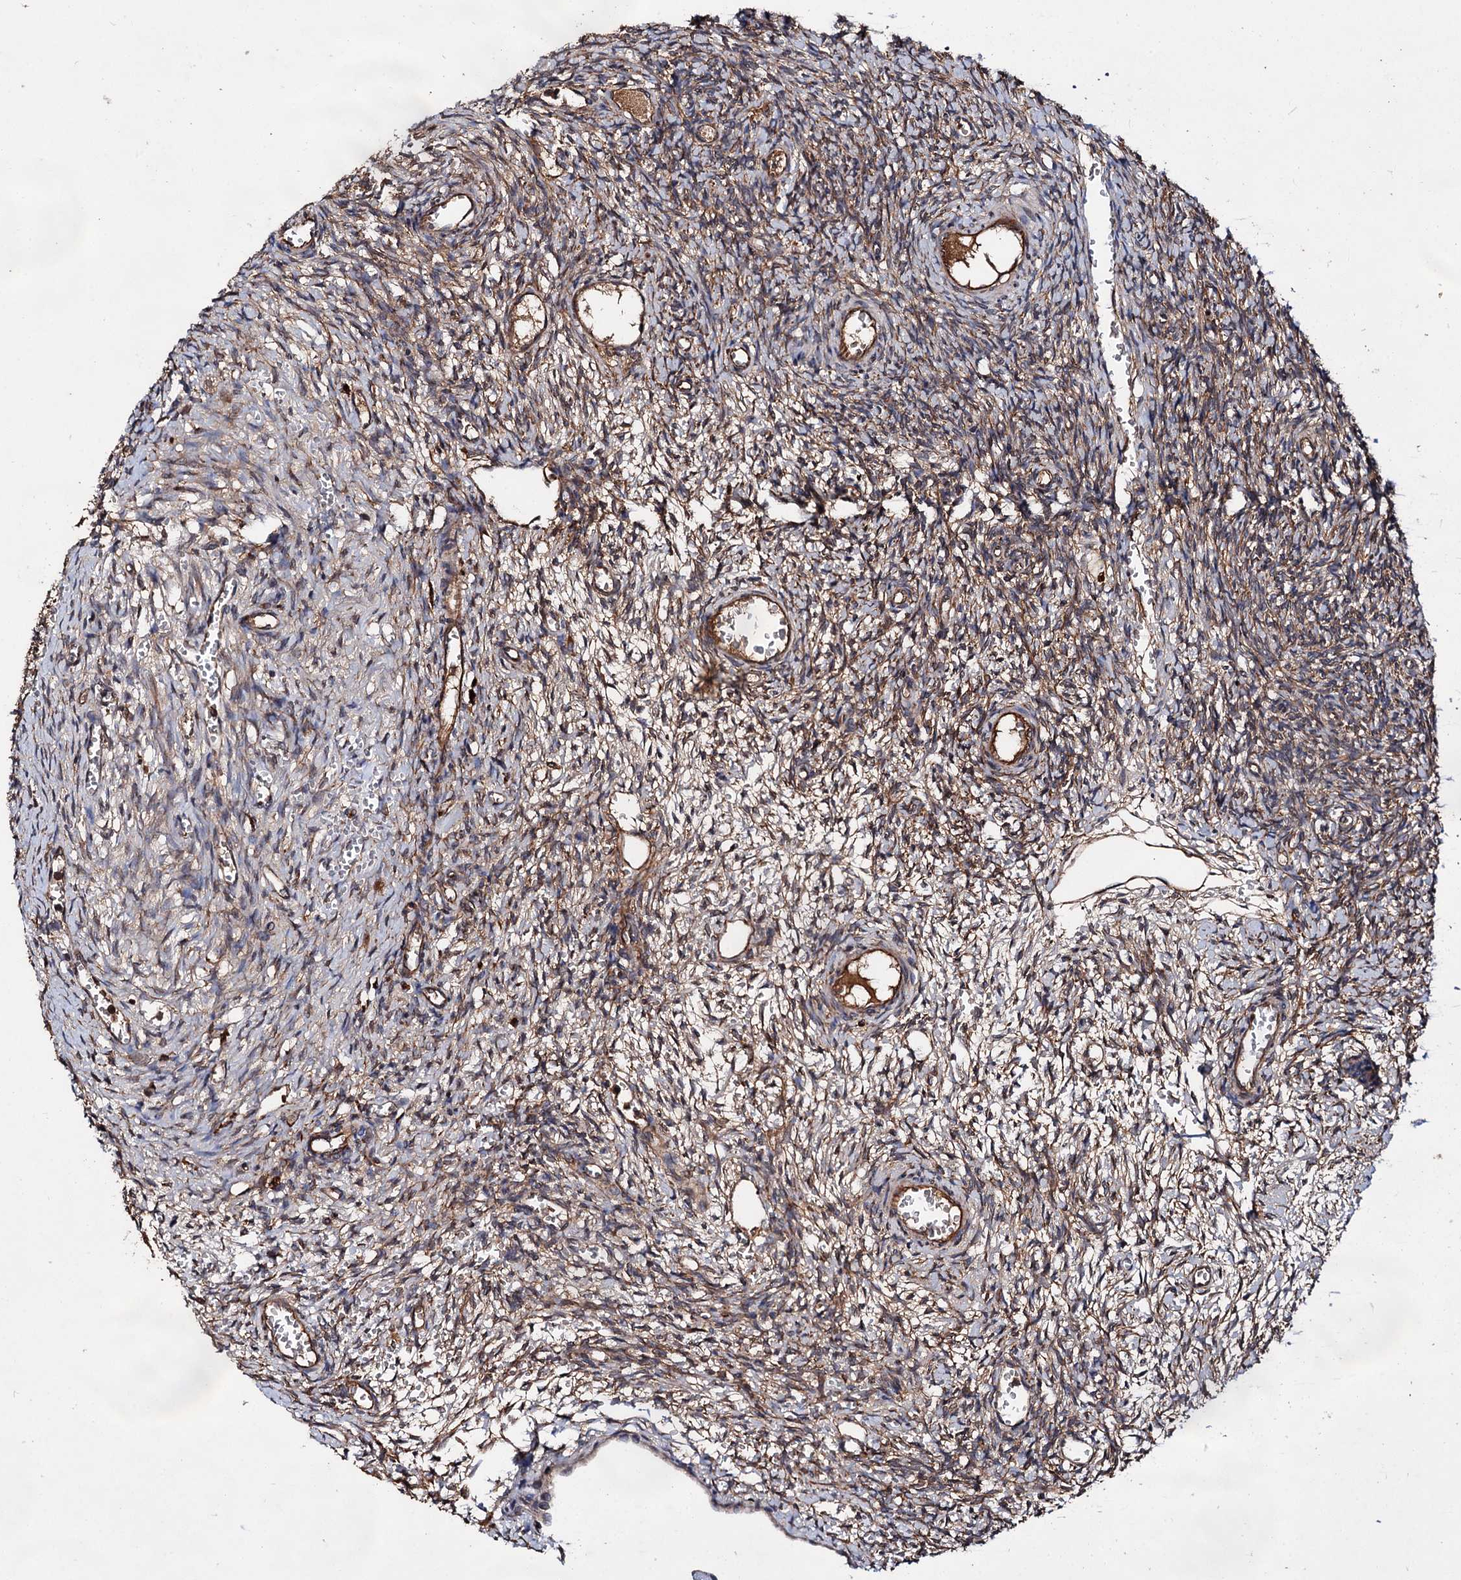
{"staining": {"intensity": "moderate", "quantity": "25%-75%", "location": "cytoplasmic/membranous"}, "tissue": "ovary", "cell_type": "Ovarian stroma cells", "image_type": "normal", "snomed": [{"axis": "morphology", "description": "Normal tissue, NOS"}, {"axis": "topography", "description": "Ovary"}], "caption": "This micrograph demonstrates unremarkable ovary stained with IHC to label a protein in brown. The cytoplasmic/membranous of ovarian stroma cells show moderate positivity for the protein. Nuclei are counter-stained blue.", "gene": "TEX9", "patient": {"sex": "female", "age": 39}}